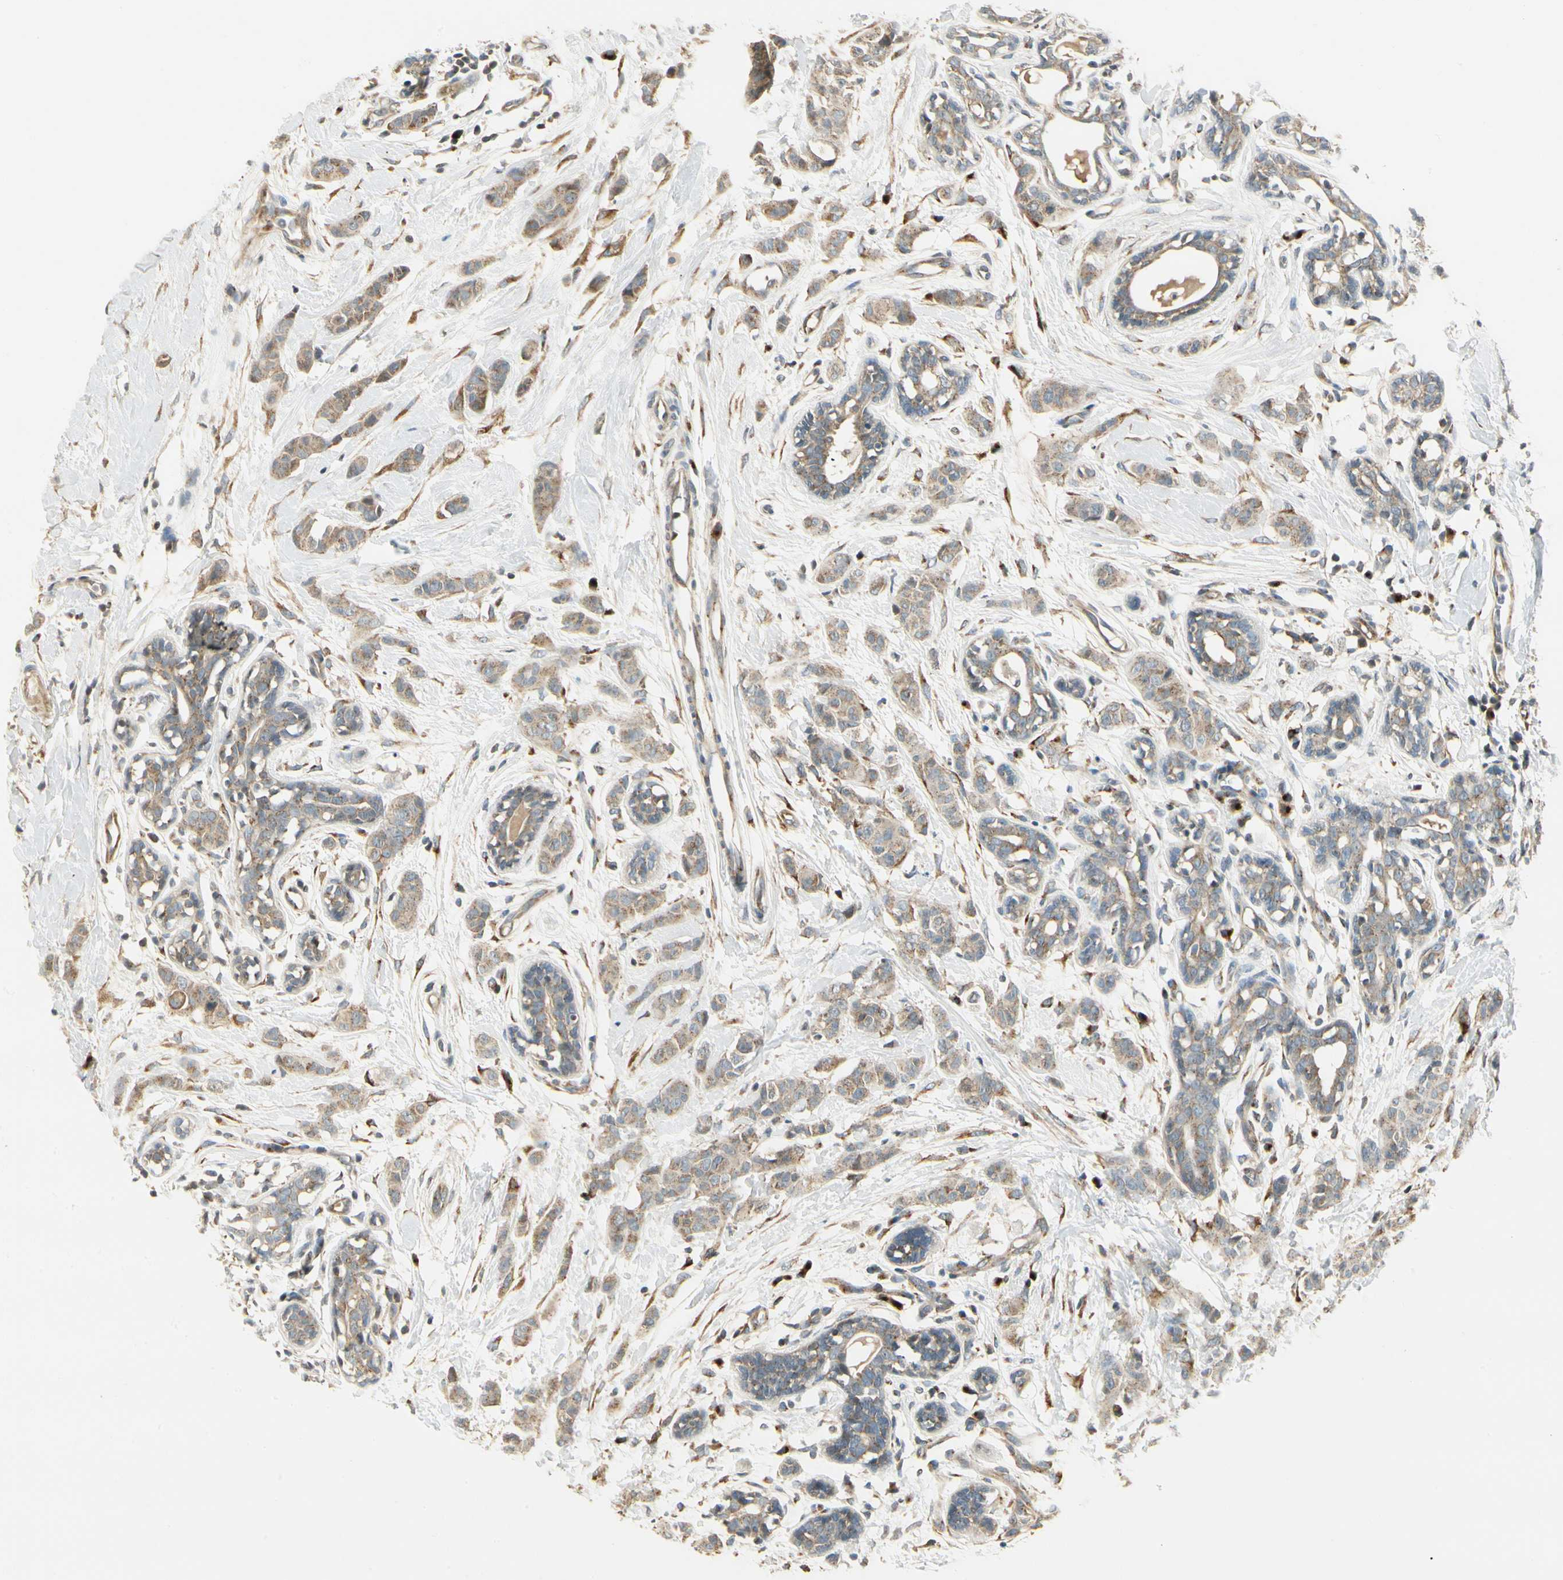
{"staining": {"intensity": "weak", "quantity": ">75%", "location": "cytoplasmic/membranous"}, "tissue": "breast cancer", "cell_type": "Tumor cells", "image_type": "cancer", "snomed": [{"axis": "morphology", "description": "Normal tissue, NOS"}, {"axis": "morphology", "description": "Duct carcinoma"}, {"axis": "topography", "description": "Breast"}], "caption": "IHC staining of breast cancer, which exhibits low levels of weak cytoplasmic/membranous positivity in about >75% of tumor cells indicating weak cytoplasmic/membranous protein staining. The staining was performed using DAB (3,3'-diaminobenzidine) (brown) for protein detection and nuclei were counterstained in hematoxylin (blue).", "gene": "MANSC1", "patient": {"sex": "female", "age": 40}}